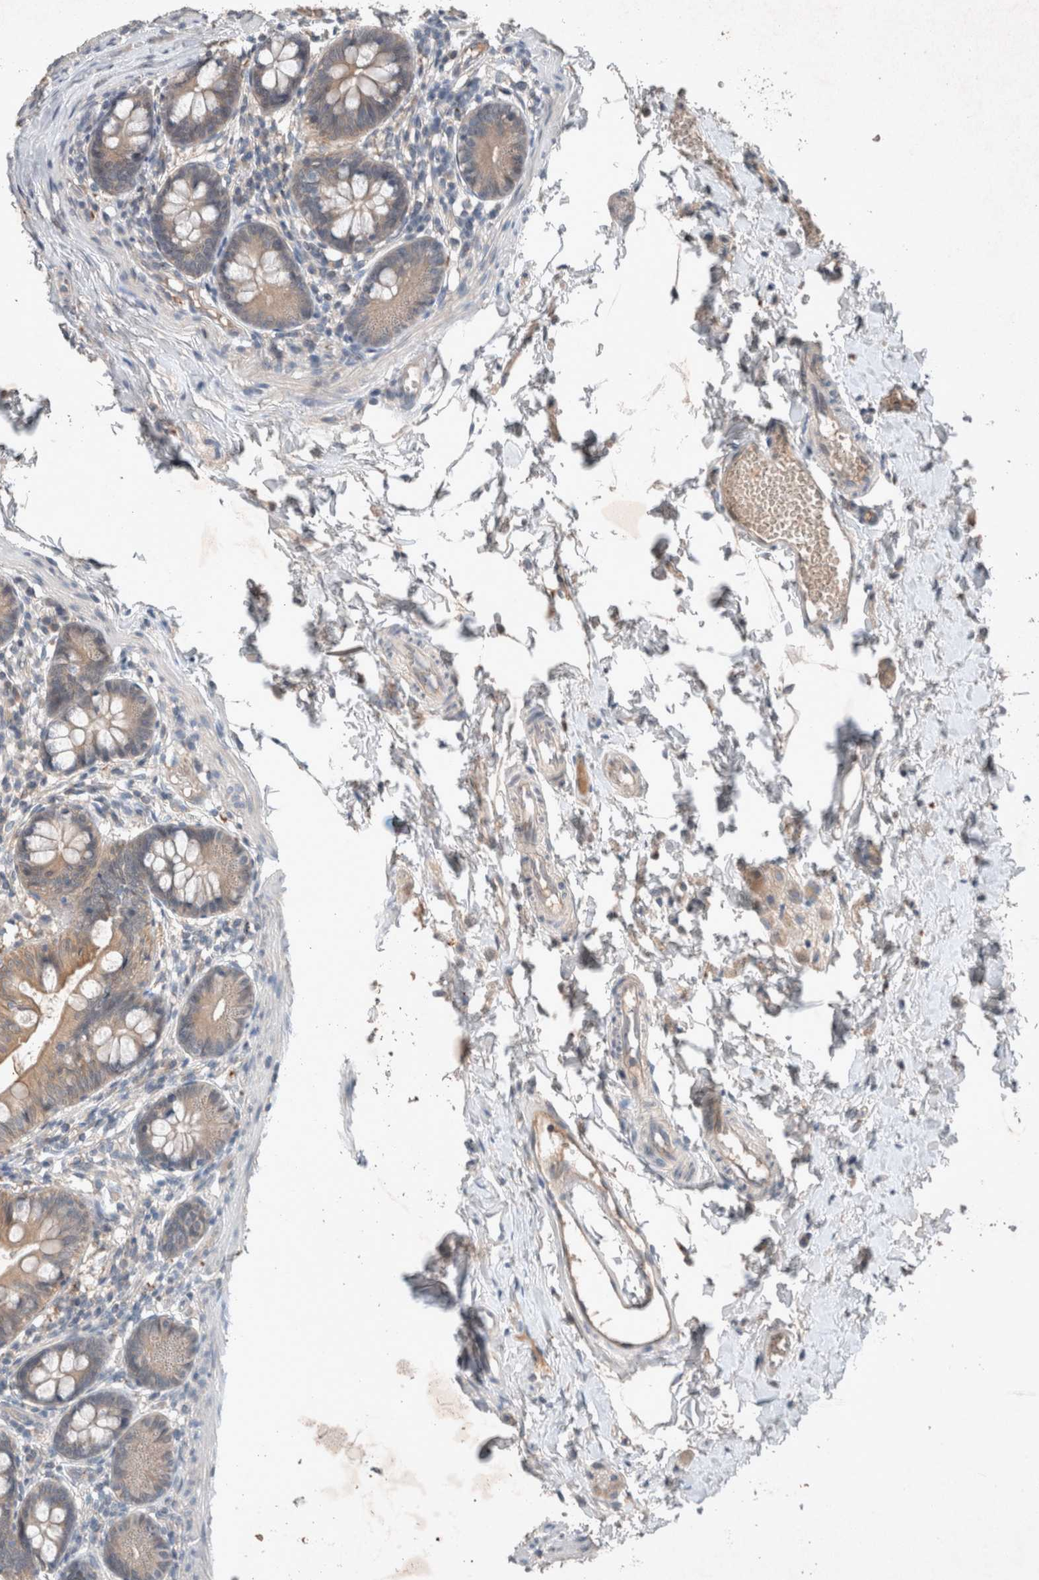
{"staining": {"intensity": "weak", "quantity": ">75%", "location": "cytoplasmic/membranous"}, "tissue": "small intestine", "cell_type": "Glandular cells", "image_type": "normal", "snomed": [{"axis": "morphology", "description": "Normal tissue, NOS"}, {"axis": "topography", "description": "Small intestine"}], "caption": "Small intestine stained with a brown dye exhibits weak cytoplasmic/membranous positive expression in approximately >75% of glandular cells.", "gene": "UGCG", "patient": {"sex": "male", "age": 7}}